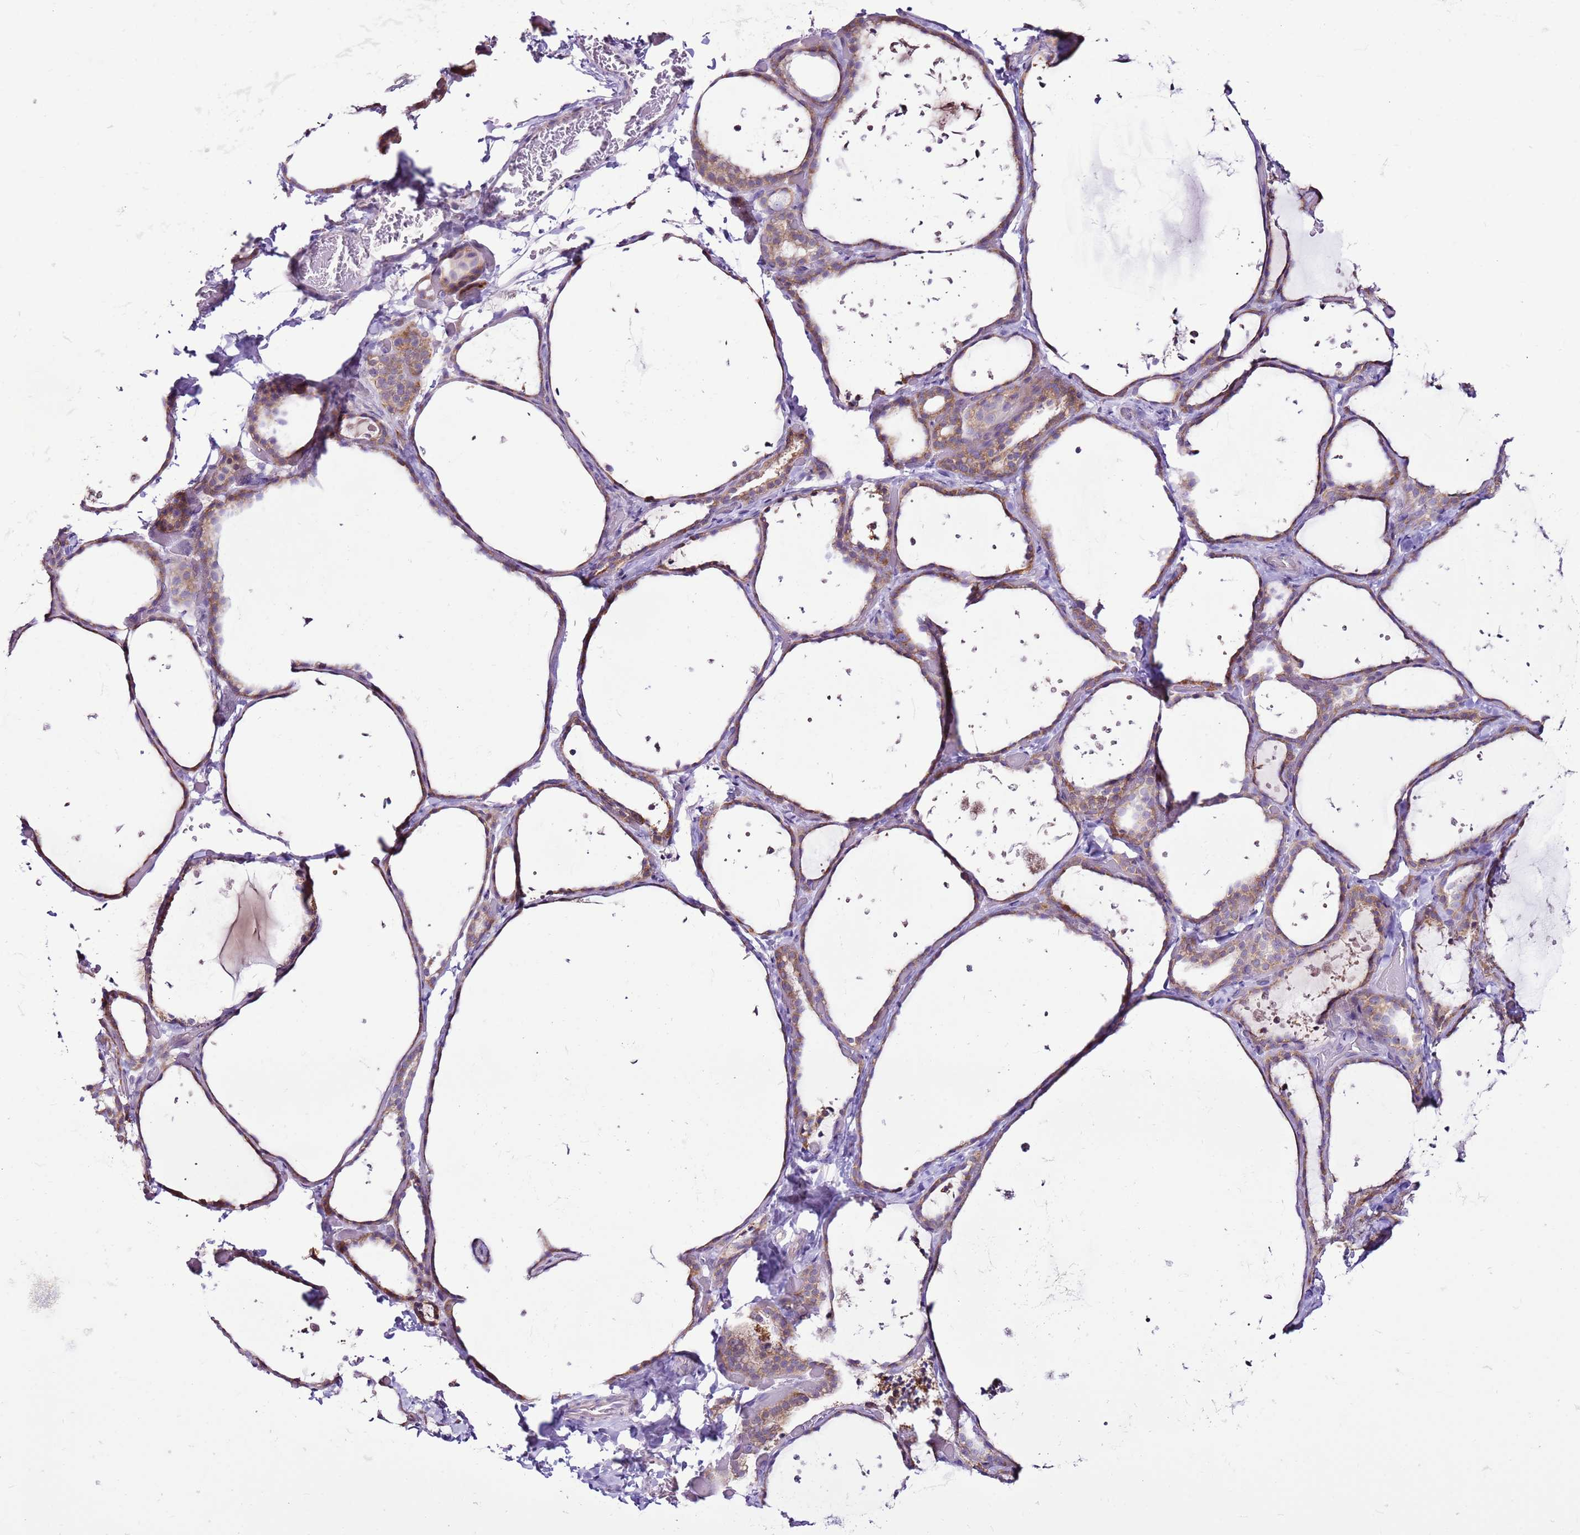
{"staining": {"intensity": "moderate", "quantity": ">75%", "location": "cytoplasmic/membranous"}, "tissue": "thyroid gland", "cell_type": "Glandular cells", "image_type": "normal", "snomed": [{"axis": "morphology", "description": "Normal tissue, NOS"}, {"axis": "topography", "description": "Thyroid gland"}], "caption": "Thyroid gland stained with a brown dye shows moderate cytoplasmic/membranous positive expression in about >75% of glandular cells.", "gene": "MRPL36", "patient": {"sex": "female", "age": 44}}